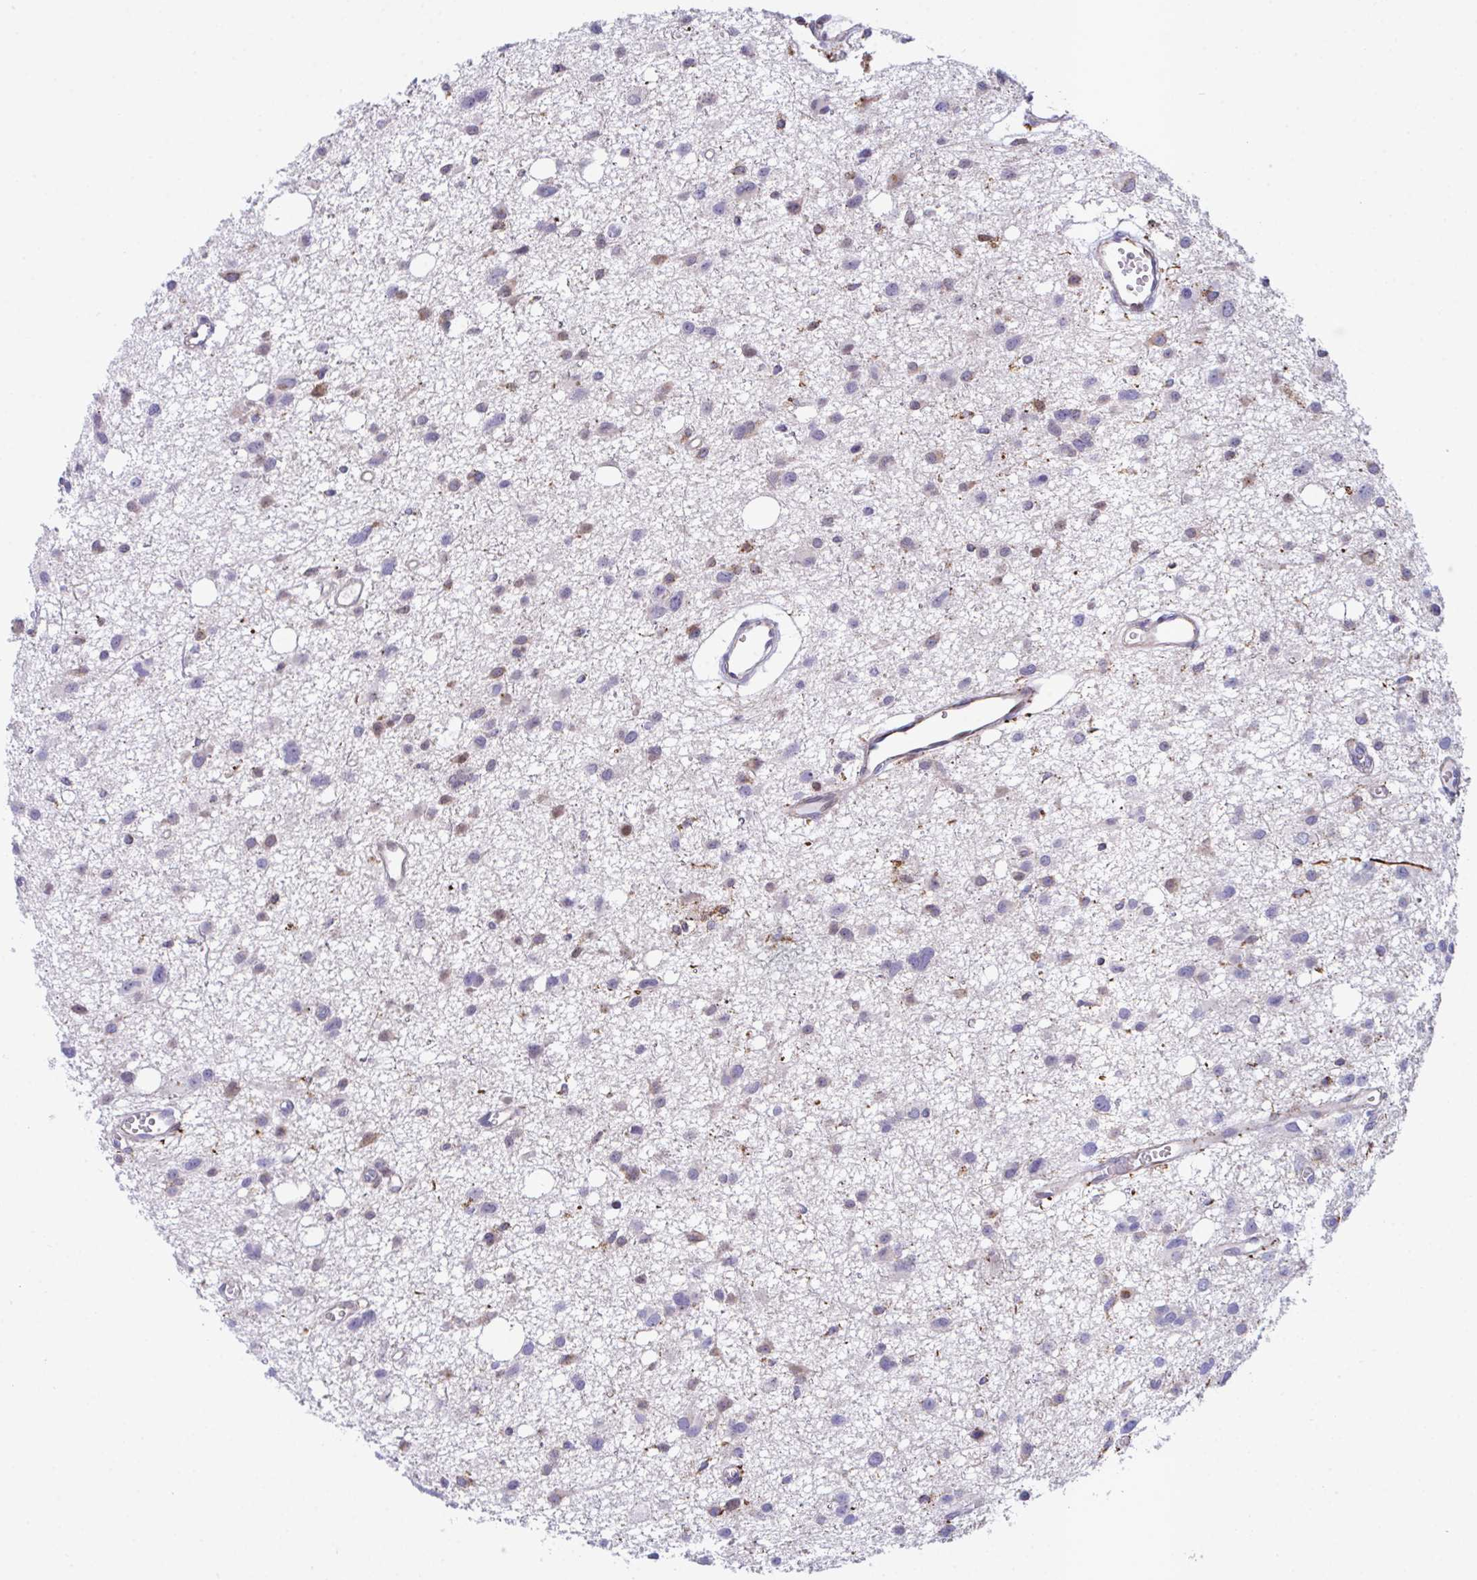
{"staining": {"intensity": "moderate", "quantity": "<25%", "location": "cytoplasmic/membranous"}, "tissue": "glioma", "cell_type": "Tumor cells", "image_type": "cancer", "snomed": [{"axis": "morphology", "description": "Glioma, malignant, High grade"}, {"axis": "topography", "description": "Brain"}], "caption": "Protein expression analysis of human malignant glioma (high-grade) reveals moderate cytoplasmic/membranous staining in approximately <25% of tumor cells.", "gene": "PEAK3", "patient": {"sex": "male", "age": 23}}